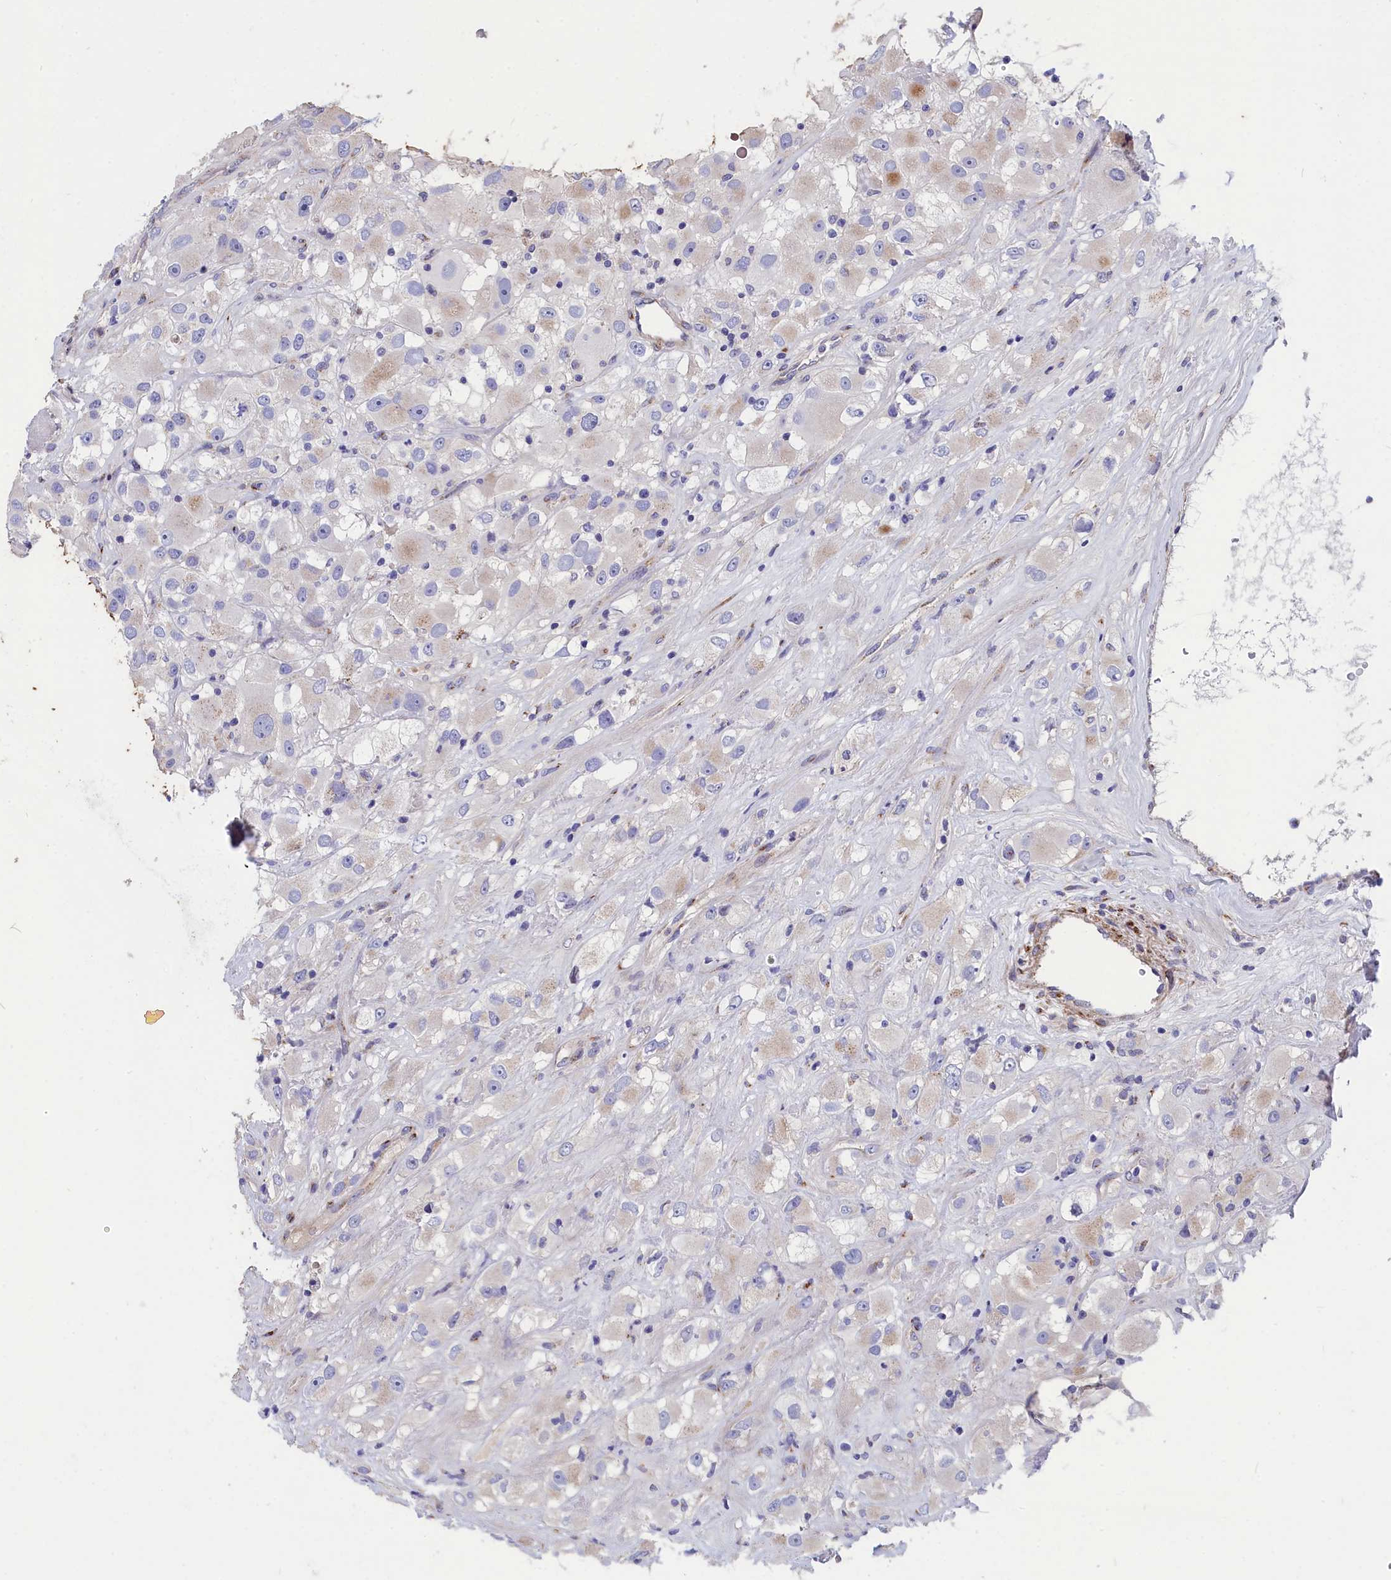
{"staining": {"intensity": "weak", "quantity": "<25%", "location": "cytoplasmic/membranous"}, "tissue": "renal cancer", "cell_type": "Tumor cells", "image_type": "cancer", "snomed": [{"axis": "morphology", "description": "Adenocarcinoma, NOS"}, {"axis": "topography", "description": "Kidney"}], "caption": "Immunohistochemical staining of human renal adenocarcinoma reveals no significant positivity in tumor cells.", "gene": "TUBGCP4", "patient": {"sex": "female", "age": 52}}